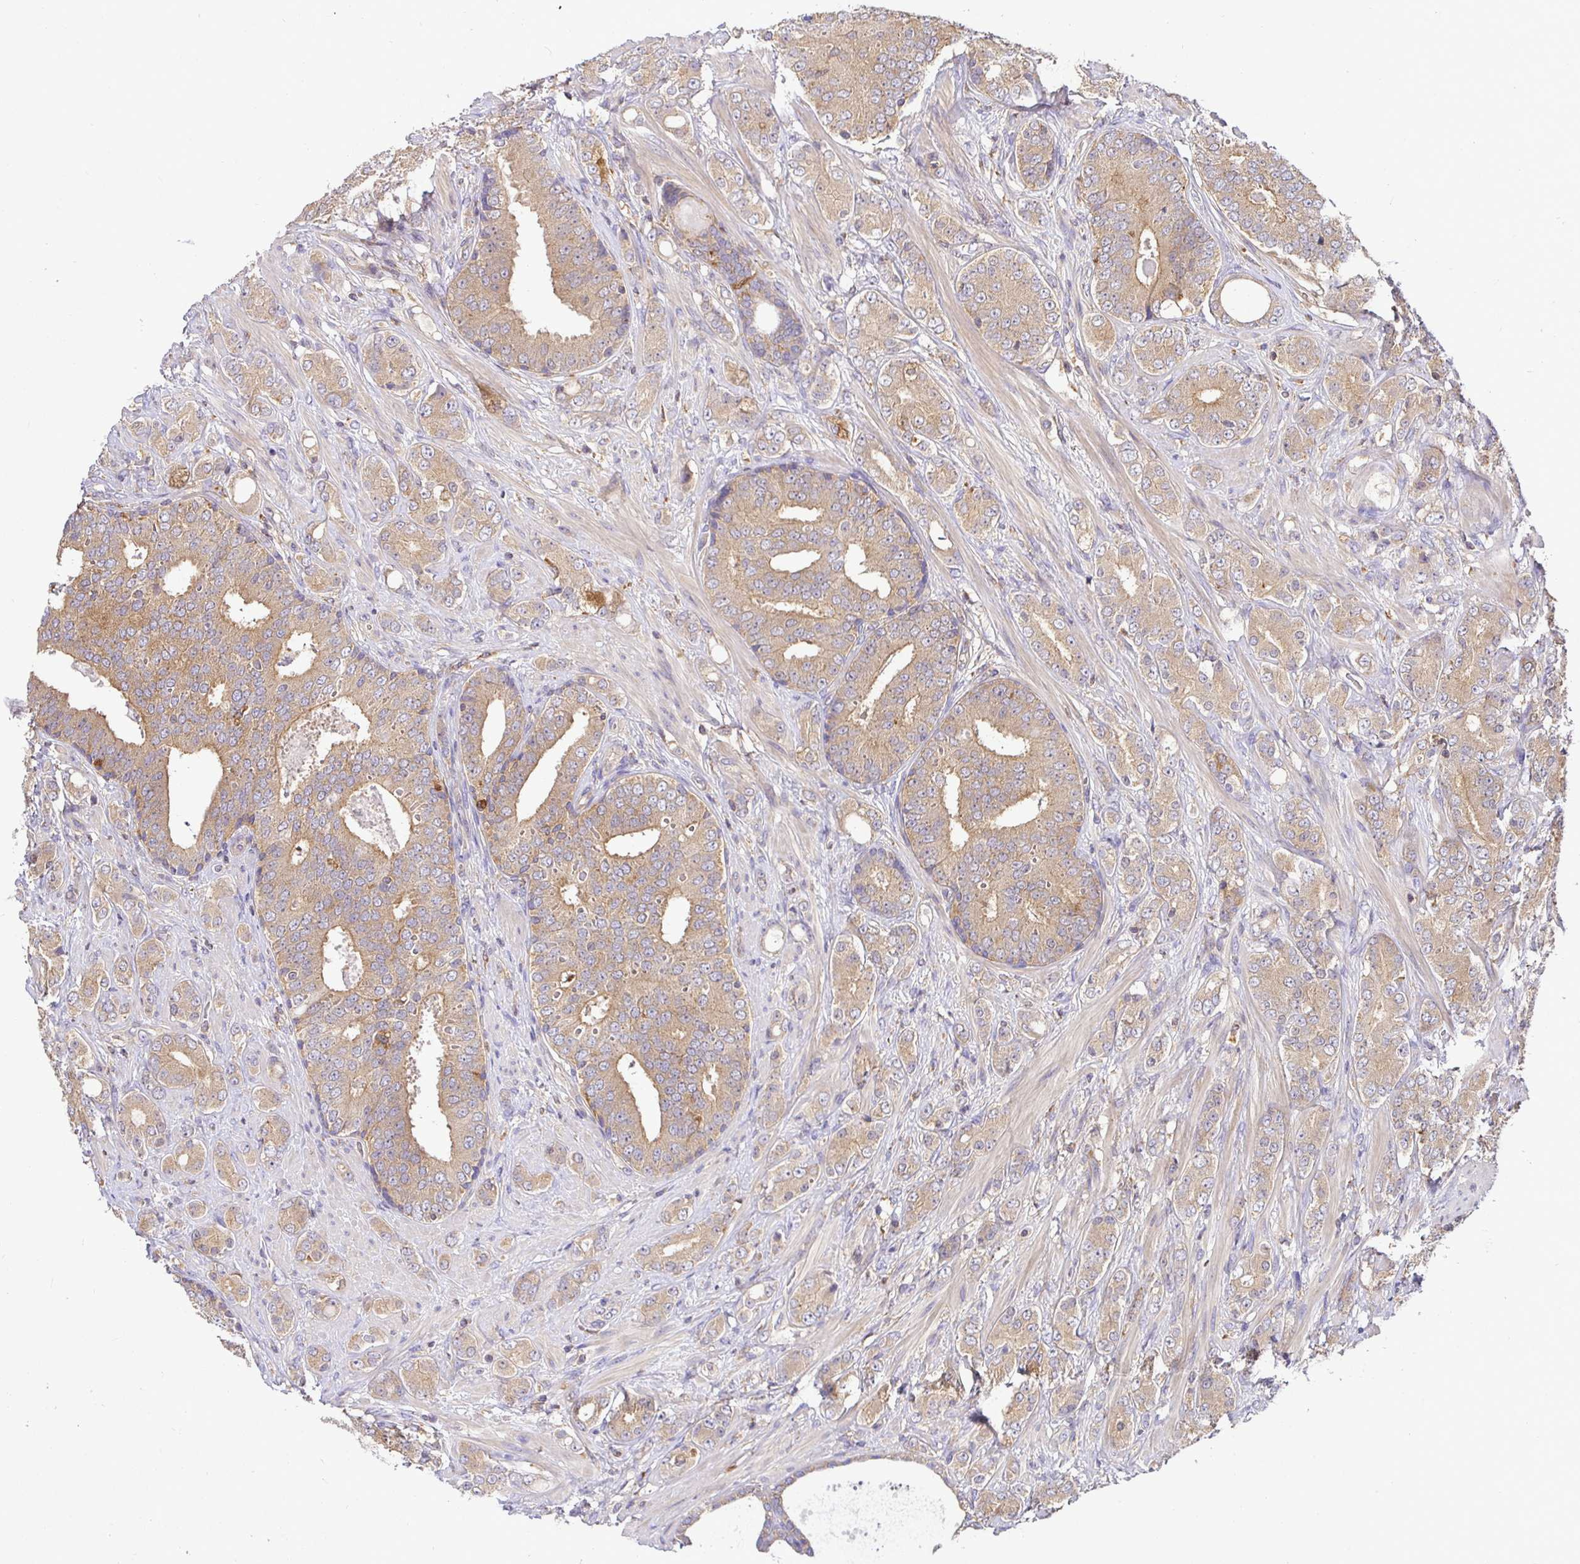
{"staining": {"intensity": "weak", "quantity": ">75%", "location": "cytoplasmic/membranous"}, "tissue": "prostate cancer", "cell_type": "Tumor cells", "image_type": "cancer", "snomed": [{"axis": "morphology", "description": "Adenocarcinoma, High grade"}, {"axis": "topography", "description": "Prostate"}], "caption": "High-power microscopy captured an IHC image of prostate adenocarcinoma (high-grade), revealing weak cytoplasmic/membranous positivity in about >75% of tumor cells.", "gene": "ATP6V1F", "patient": {"sex": "male", "age": 62}}